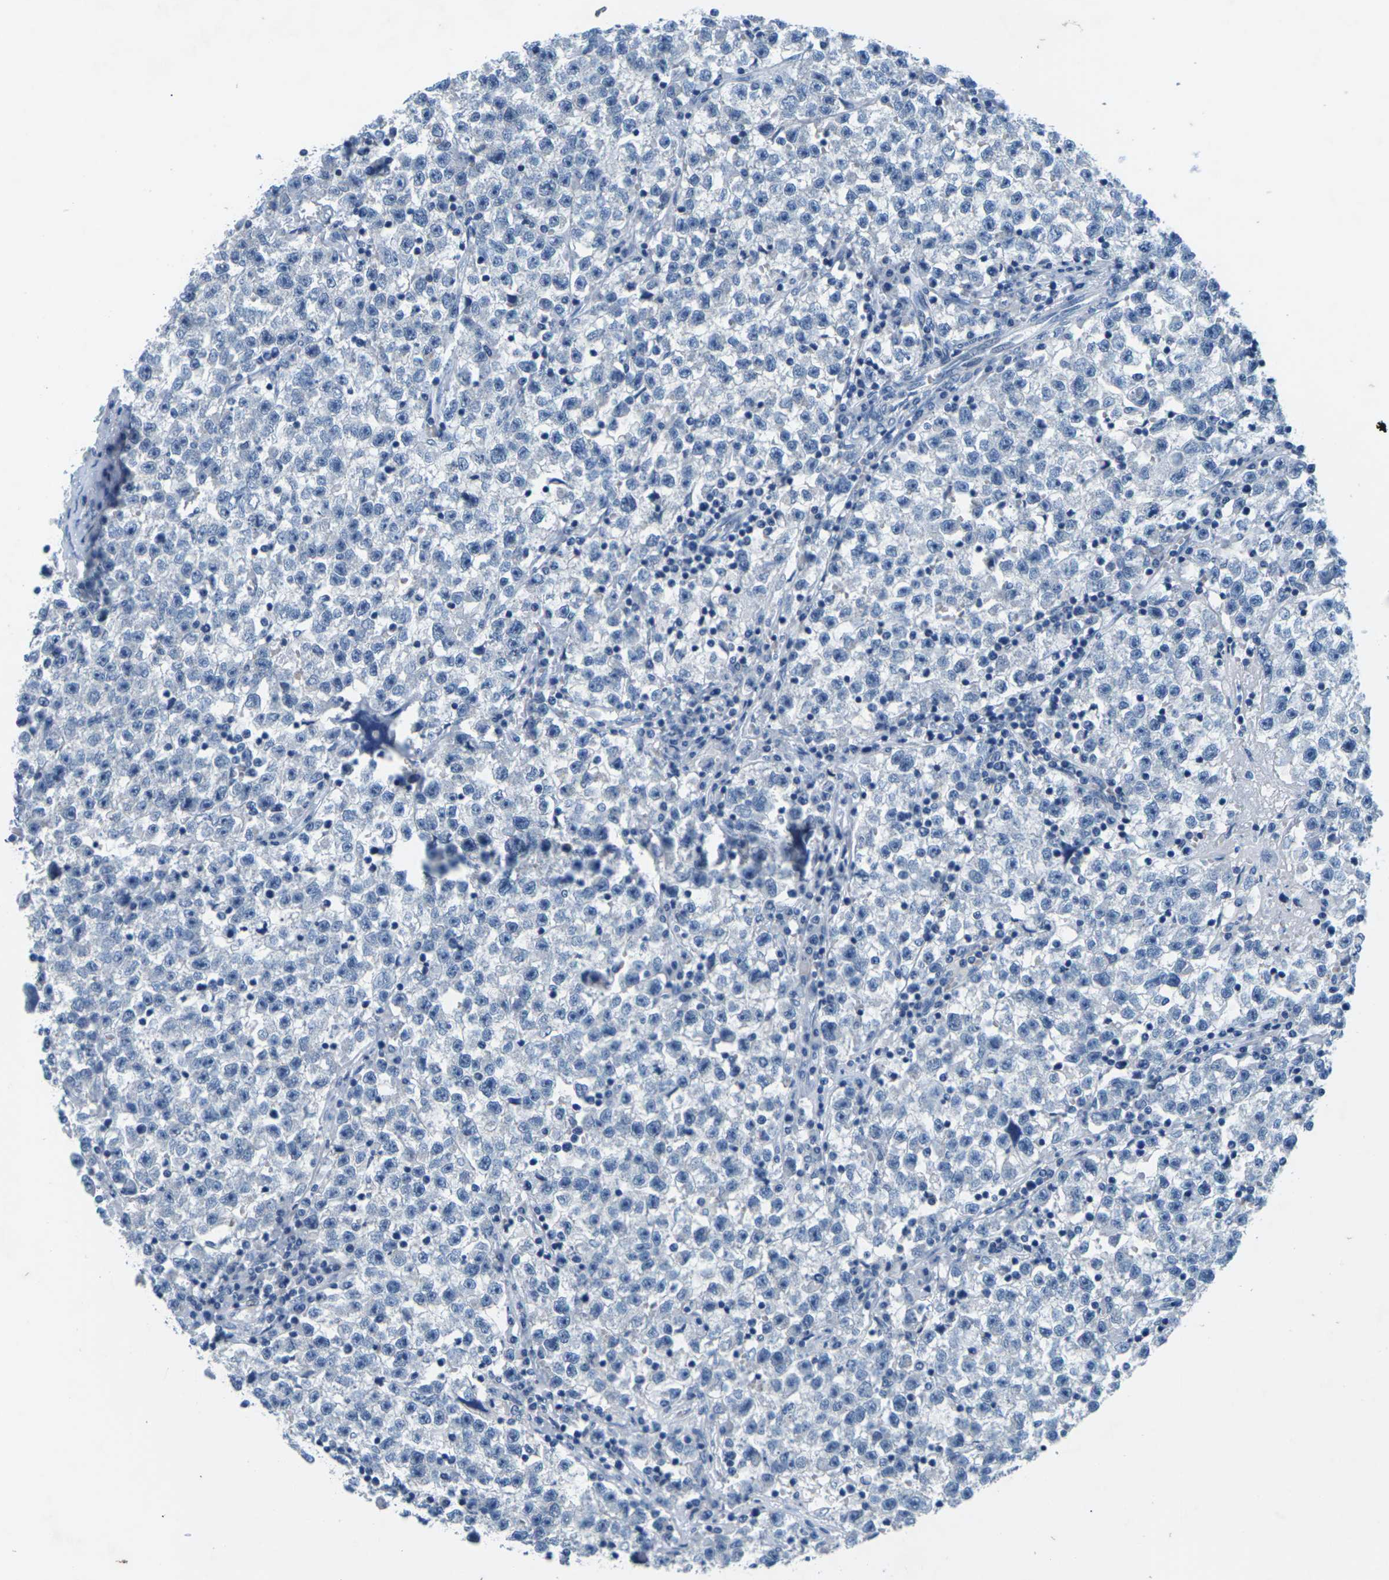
{"staining": {"intensity": "negative", "quantity": "none", "location": "none"}, "tissue": "testis cancer", "cell_type": "Tumor cells", "image_type": "cancer", "snomed": [{"axis": "morphology", "description": "Seminoma, NOS"}, {"axis": "topography", "description": "Testis"}], "caption": "Immunohistochemistry (IHC) histopathology image of neoplastic tissue: seminoma (testis) stained with DAB shows no significant protein staining in tumor cells.", "gene": "UMOD", "patient": {"sex": "male", "age": 22}}